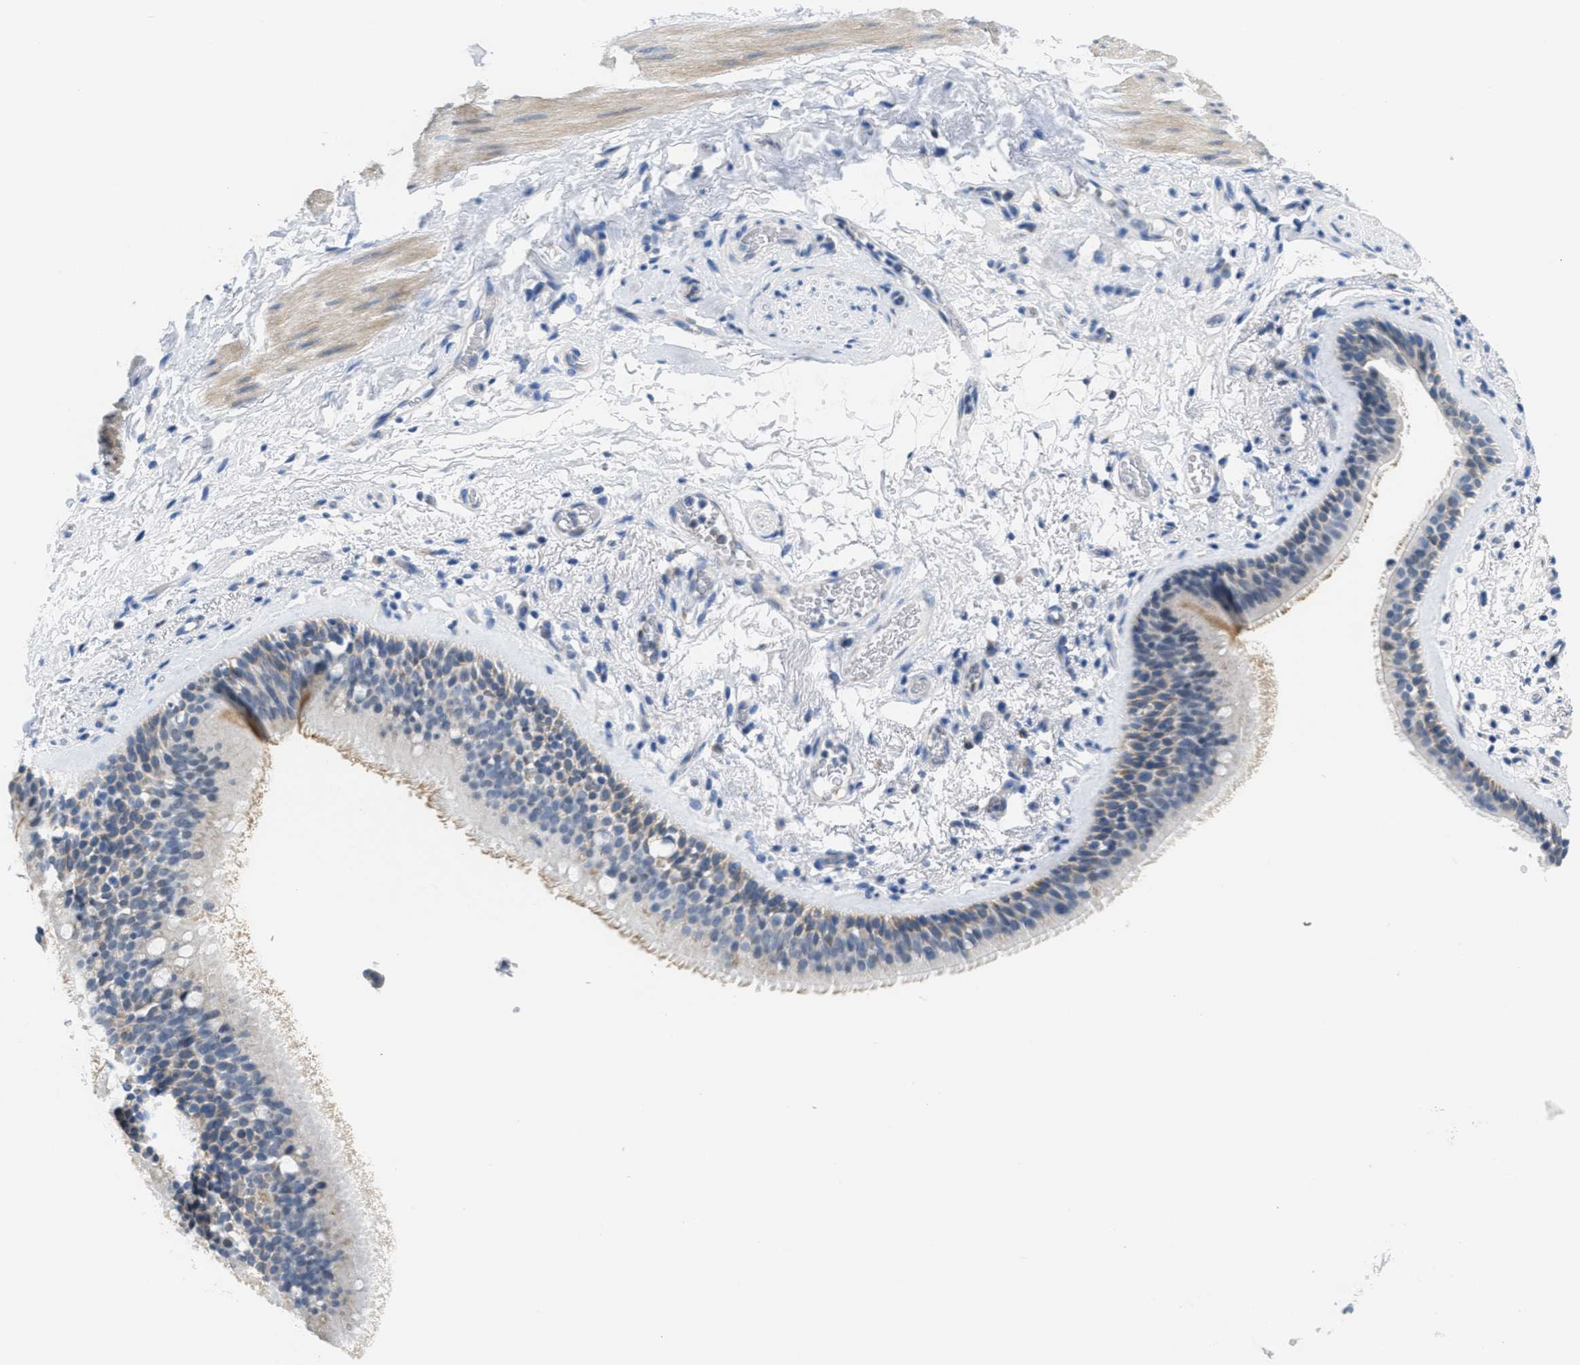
{"staining": {"intensity": "weak", "quantity": "<25%", "location": "cytoplasmic/membranous"}, "tissue": "bronchus", "cell_type": "Respiratory epithelial cells", "image_type": "normal", "snomed": [{"axis": "morphology", "description": "Normal tissue, NOS"}, {"axis": "topography", "description": "Cartilage tissue"}], "caption": "DAB immunohistochemical staining of unremarkable bronchus demonstrates no significant positivity in respiratory epithelial cells. The staining was performed using DAB to visualize the protein expression in brown, while the nuclei were stained in blue with hematoxylin (Magnification: 20x).", "gene": "PTDSS1", "patient": {"sex": "female", "age": 63}}